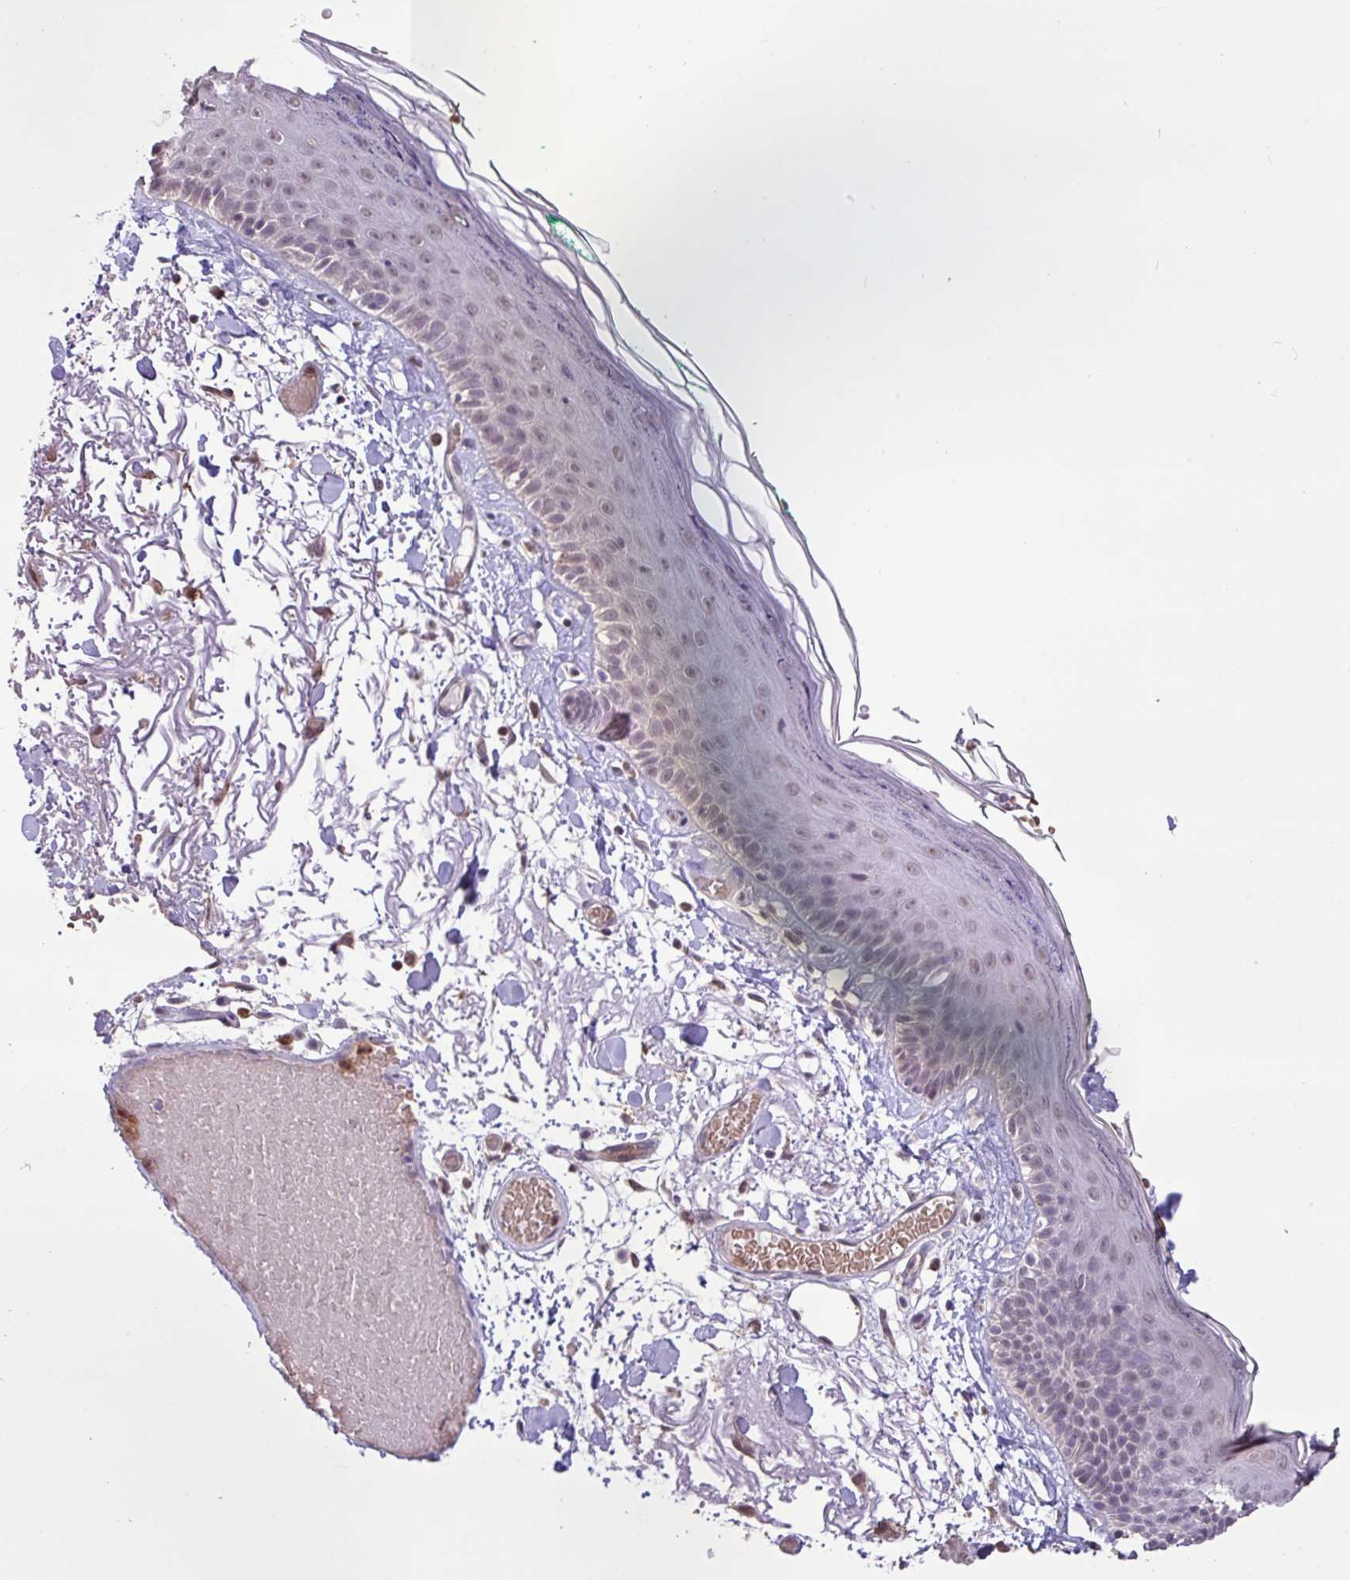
{"staining": {"intensity": "moderate", "quantity": "25%-75%", "location": "nuclear"}, "tissue": "skin", "cell_type": "Fibroblasts", "image_type": "normal", "snomed": [{"axis": "morphology", "description": "Normal tissue, NOS"}, {"axis": "topography", "description": "Skin"}], "caption": "Approximately 25%-75% of fibroblasts in benign skin exhibit moderate nuclear protein positivity as visualized by brown immunohistochemical staining.", "gene": "CHST11", "patient": {"sex": "male", "age": 79}}